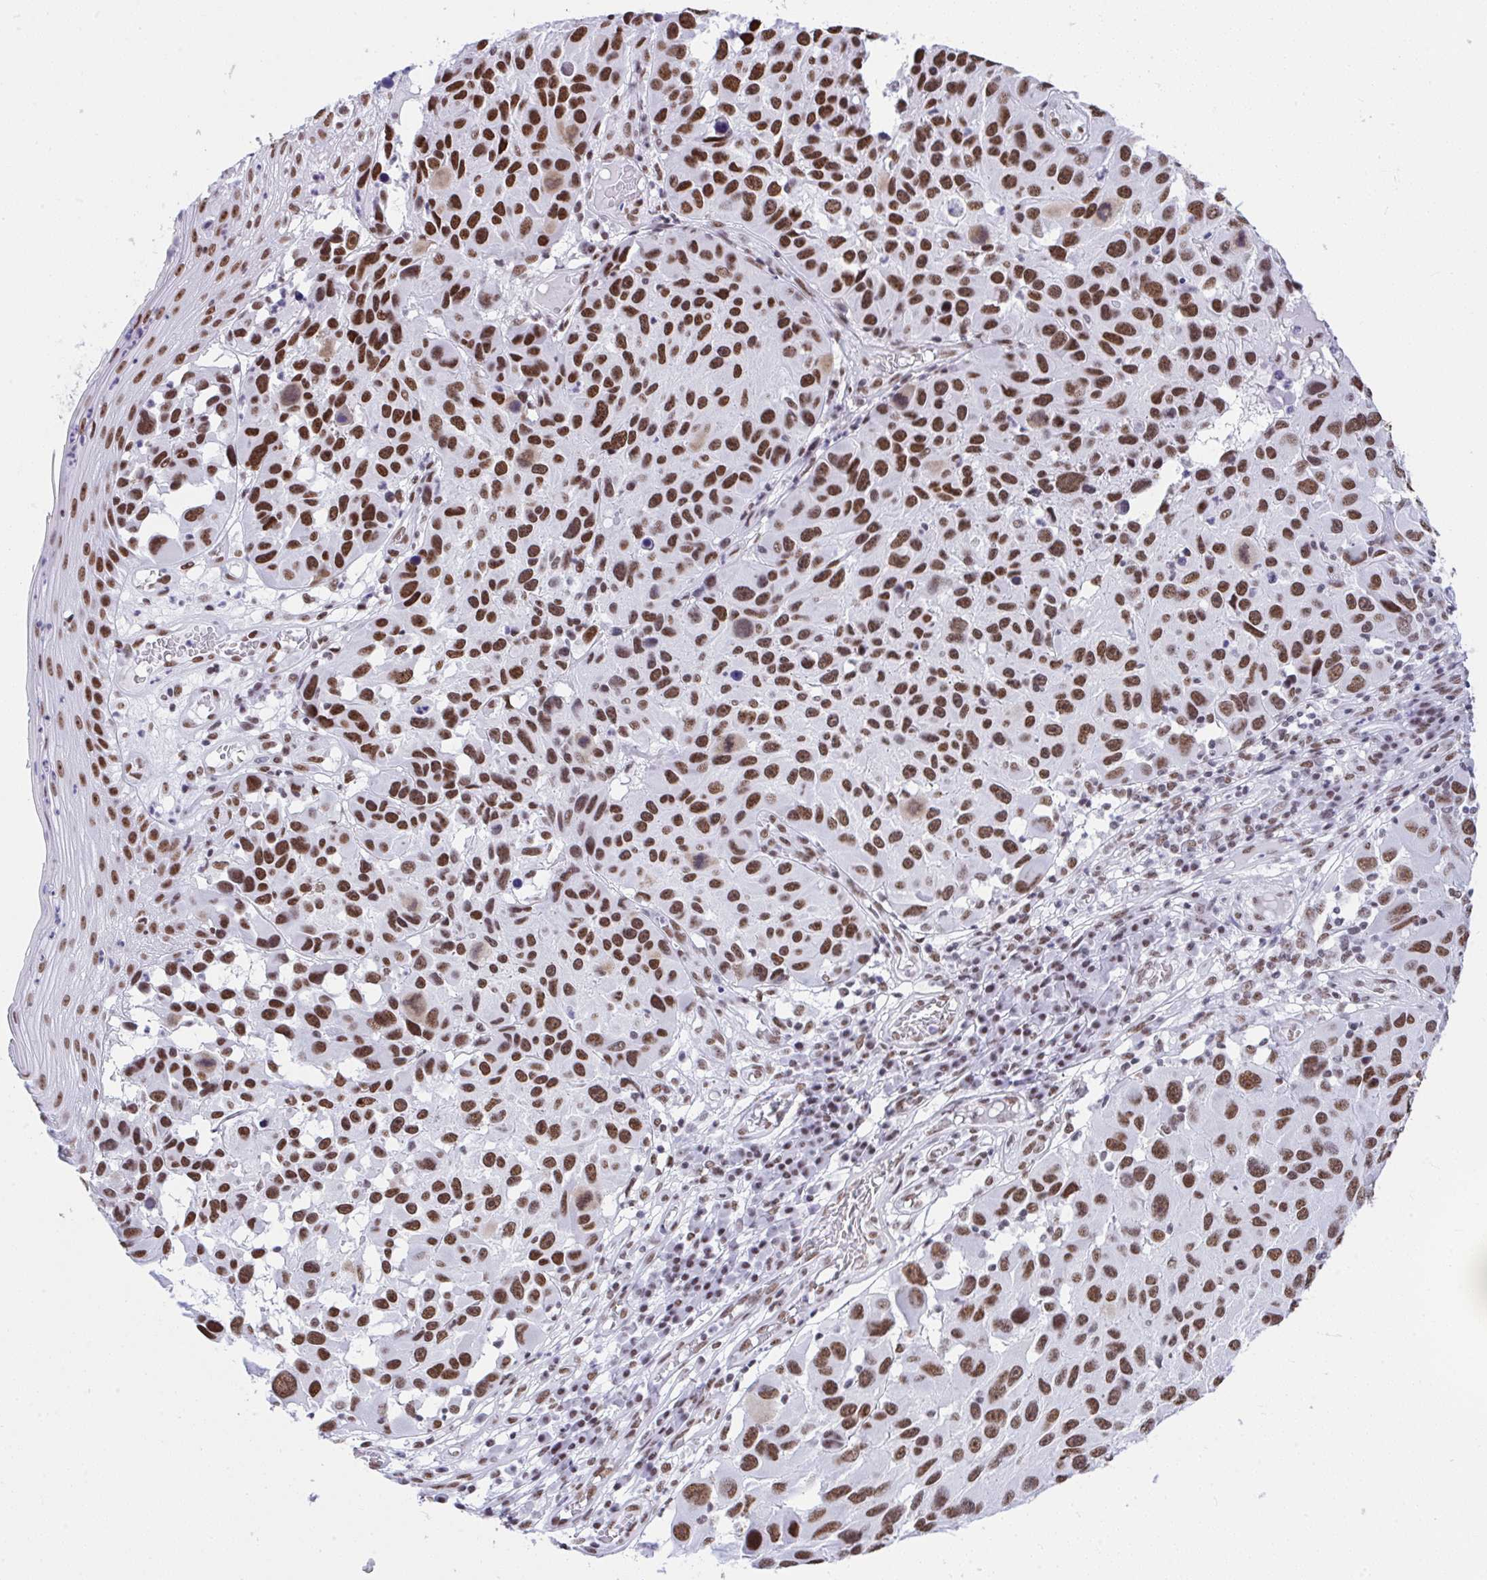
{"staining": {"intensity": "strong", "quantity": ">75%", "location": "nuclear"}, "tissue": "melanoma", "cell_type": "Tumor cells", "image_type": "cancer", "snomed": [{"axis": "morphology", "description": "Malignant melanoma, NOS"}, {"axis": "topography", "description": "Skin"}], "caption": "High-power microscopy captured an immunohistochemistry photomicrograph of melanoma, revealing strong nuclear positivity in approximately >75% of tumor cells.", "gene": "DDX52", "patient": {"sex": "male", "age": 53}}